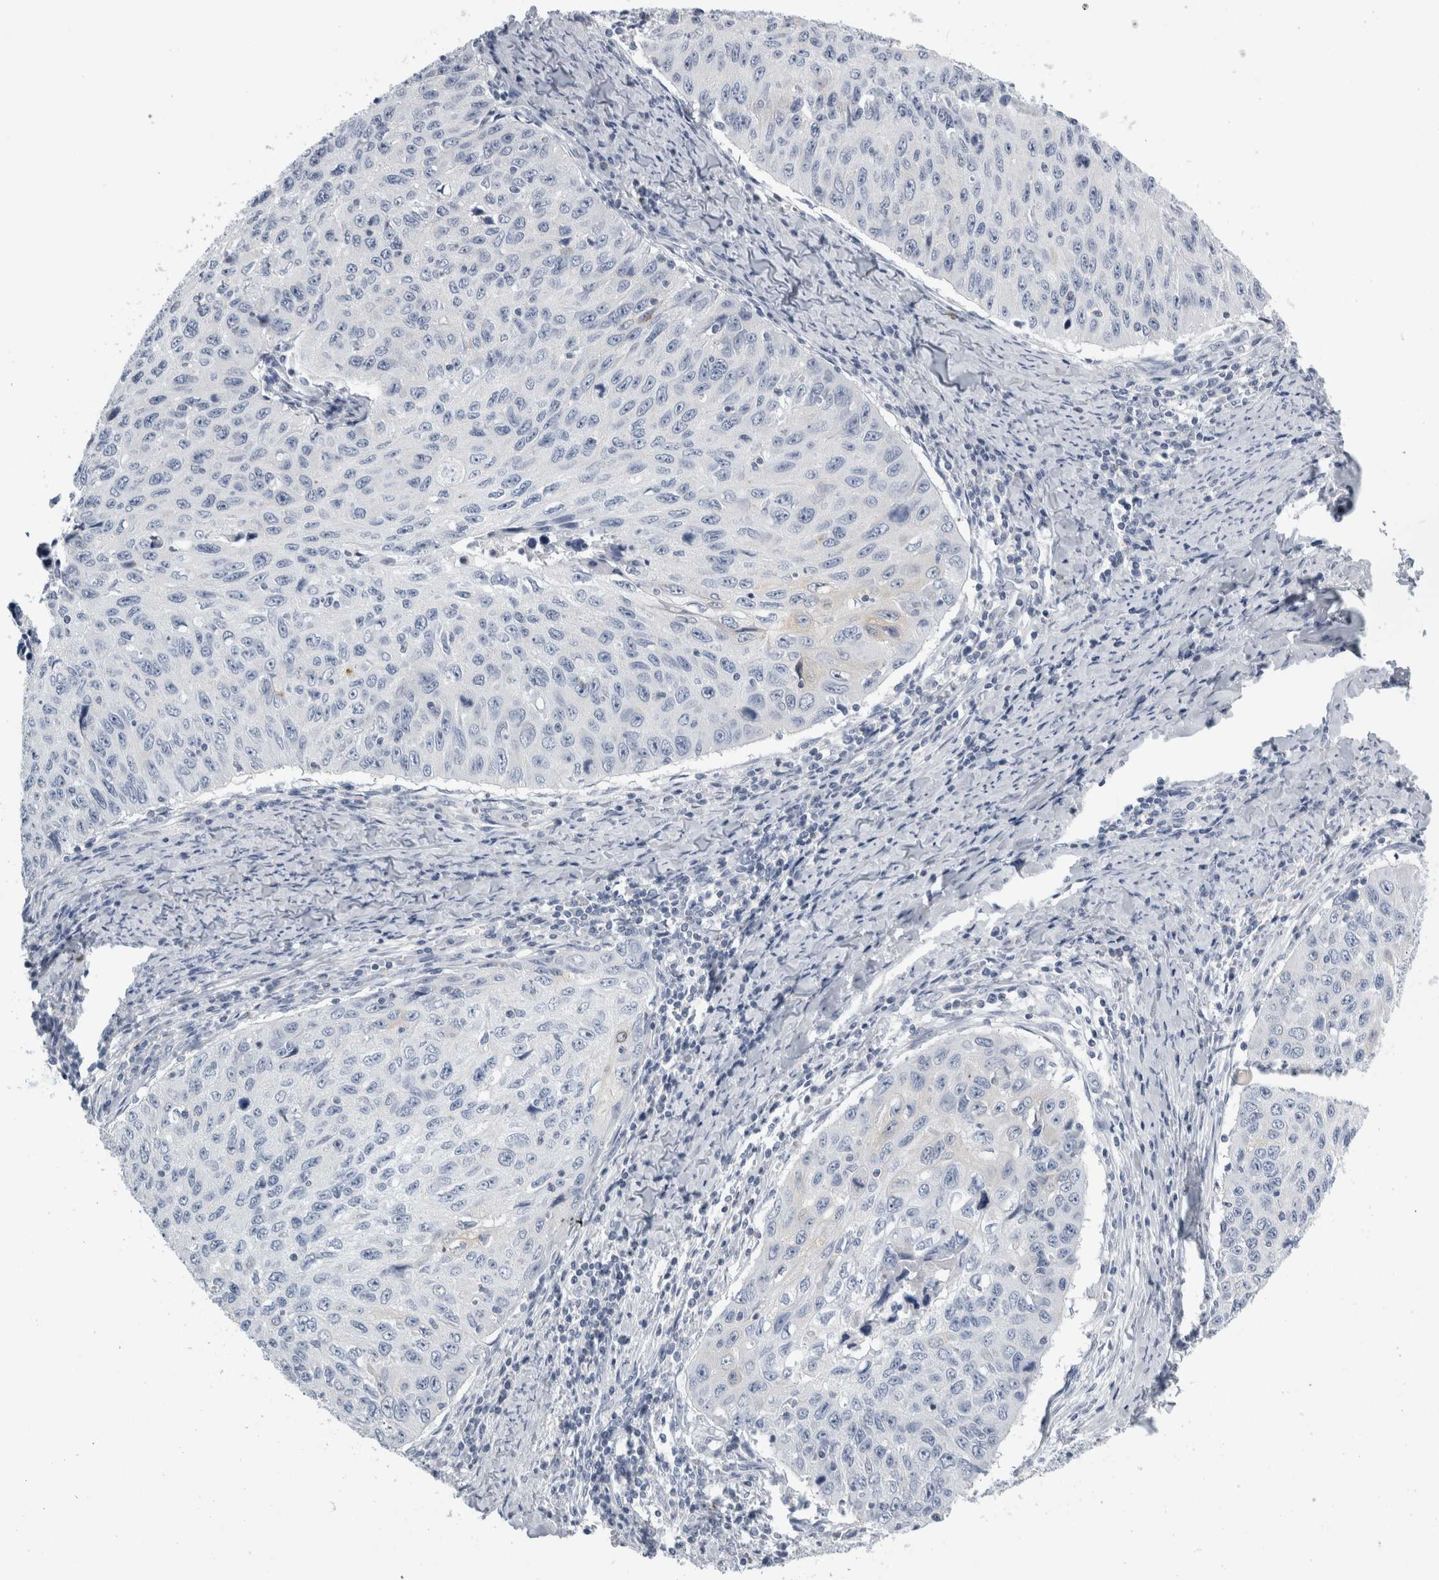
{"staining": {"intensity": "negative", "quantity": "none", "location": "none"}, "tissue": "cervical cancer", "cell_type": "Tumor cells", "image_type": "cancer", "snomed": [{"axis": "morphology", "description": "Squamous cell carcinoma, NOS"}, {"axis": "topography", "description": "Cervix"}], "caption": "This image is of cervical cancer (squamous cell carcinoma) stained with immunohistochemistry to label a protein in brown with the nuclei are counter-stained blue. There is no expression in tumor cells.", "gene": "ANKFY1", "patient": {"sex": "female", "age": 53}}